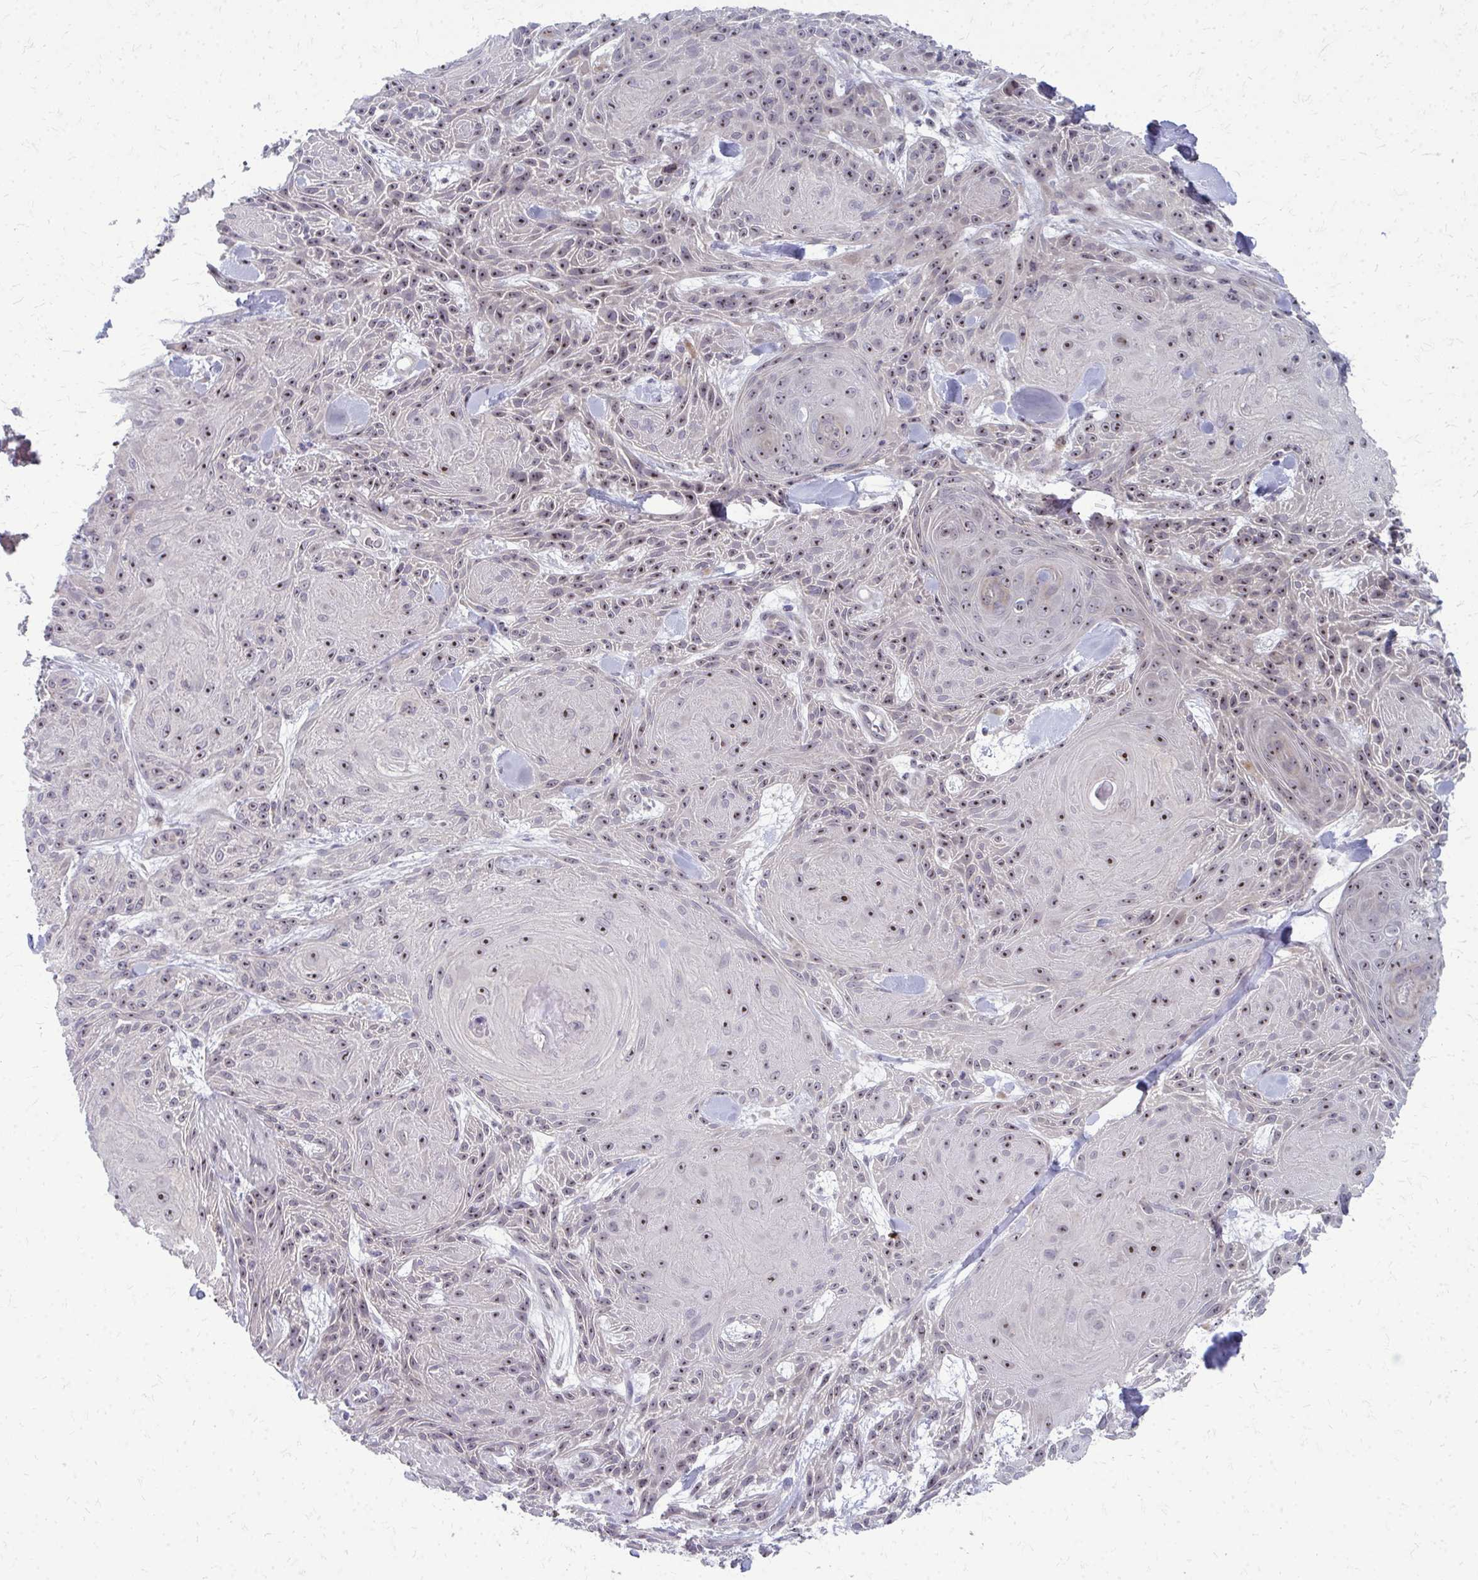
{"staining": {"intensity": "moderate", "quantity": ">75%", "location": "nuclear"}, "tissue": "skin cancer", "cell_type": "Tumor cells", "image_type": "cancer", "snomed": [{"axis": "morphology", "description": "Squamous cell carcinoma, NOS"}, {"axis": "topography", "description": "Skin"}], "caption": "Immunohistochemical staining of human skin squamous cell carcinoma displays moderate nuclear protein expression in about >75% of tumor cells. The protein is stained brown, and the nuclei are stained in blue (DAB IHC with brightfield microscopy, high magnification).", "gene": "NUDT16", "patient": {"sex": "male", "age": 88}}